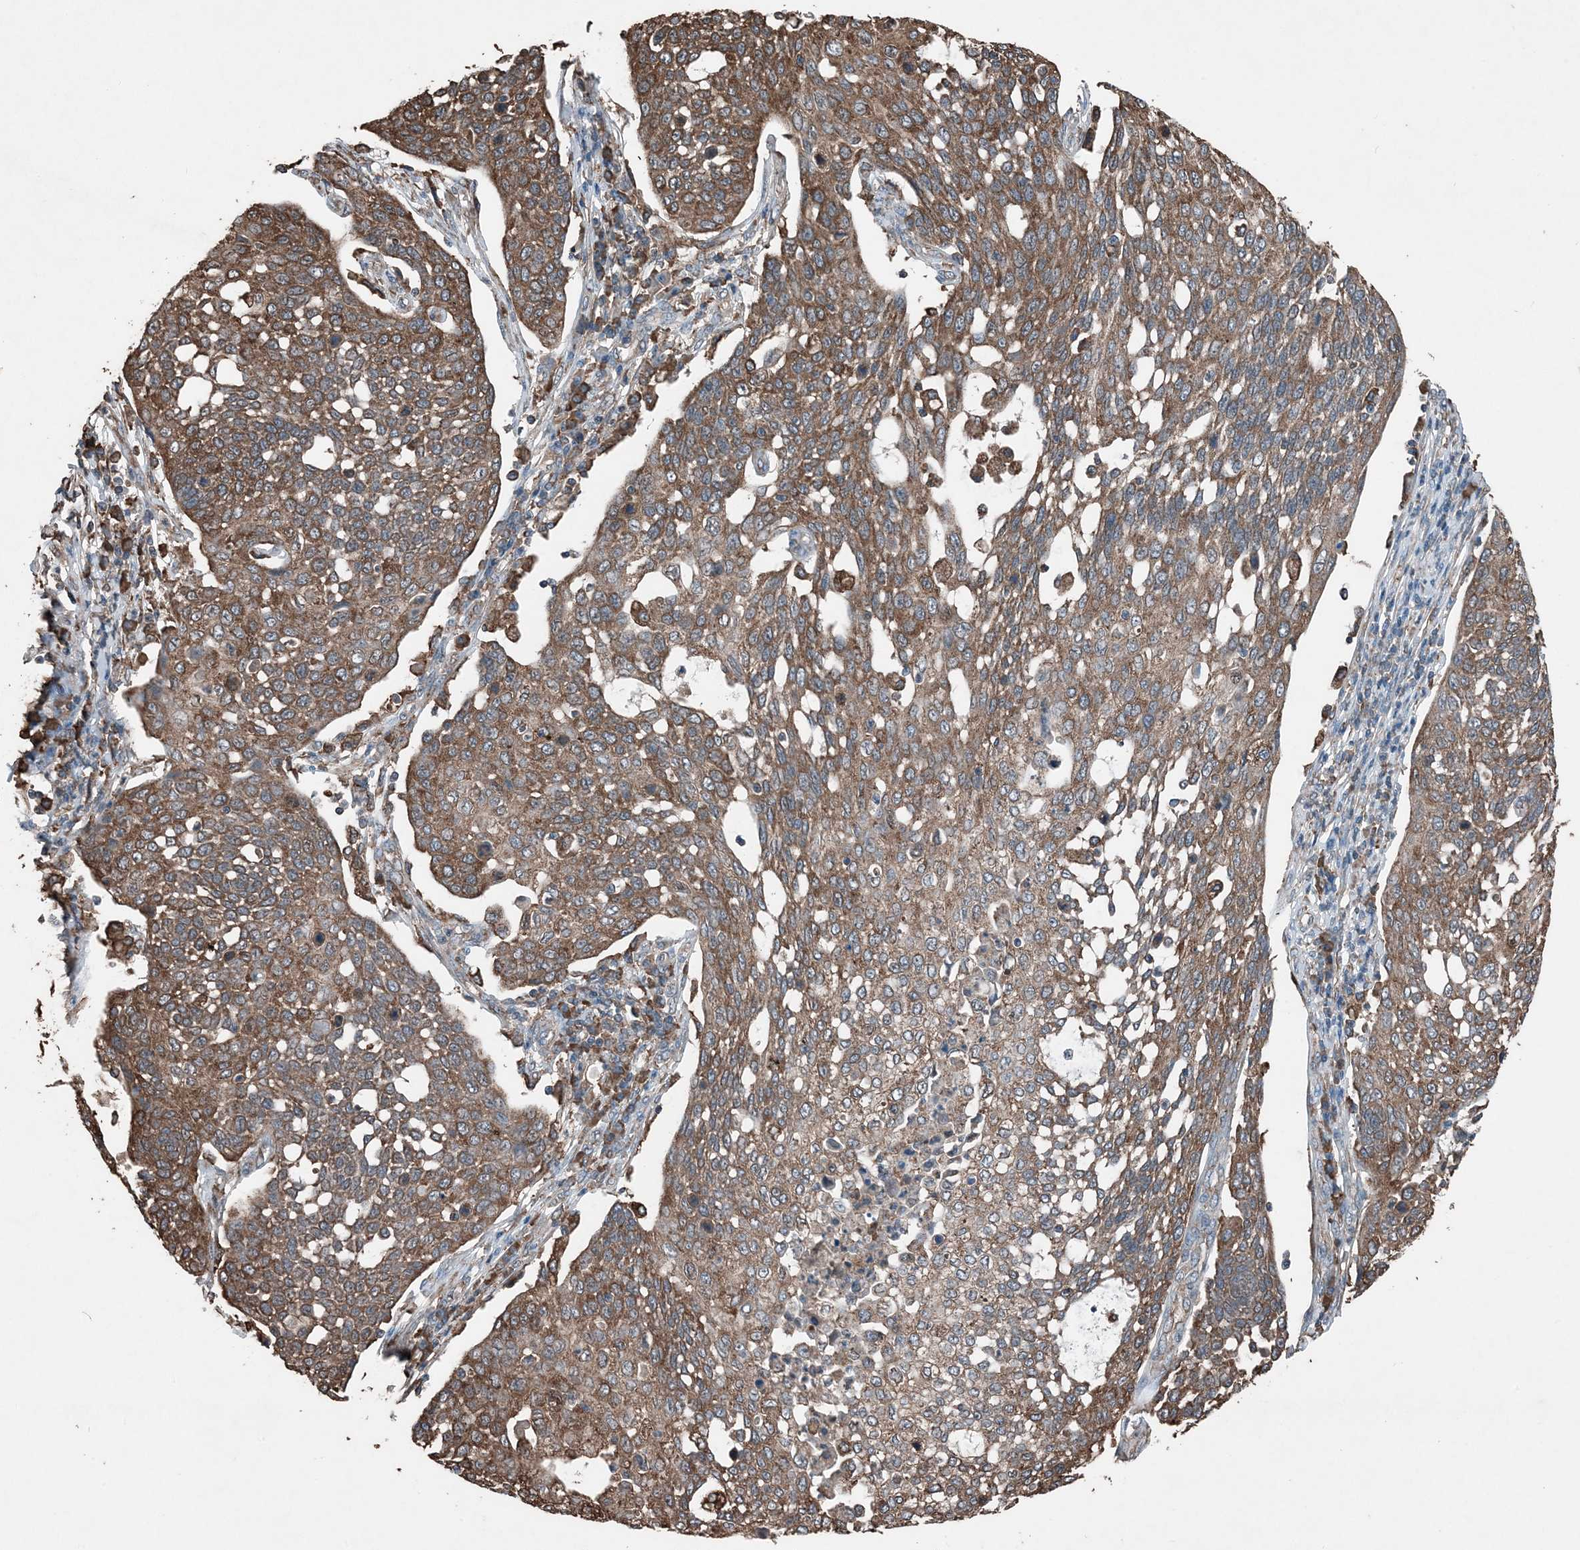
{"staining": {"intensity": "moderate", "quantity": ">75%", "location": "cytoplasmic/membranous"}, "tissue": "cervical cancer", "cell_type": "Tumor cells", "image_type": "cancer", "snomed": [{"axis": "morphology", "description": "Squamous cell carcinoma, NOS"}, {"axis": "topography", "description": "Cervix"}], "caption": "A brown stain shows moderate cytoplasmic/membranous positivity of a protein in cervical squamous cell carcinoma tumor cells.", "gene": "PDIA6", "patient": {"sex": "female", "age": 34}}